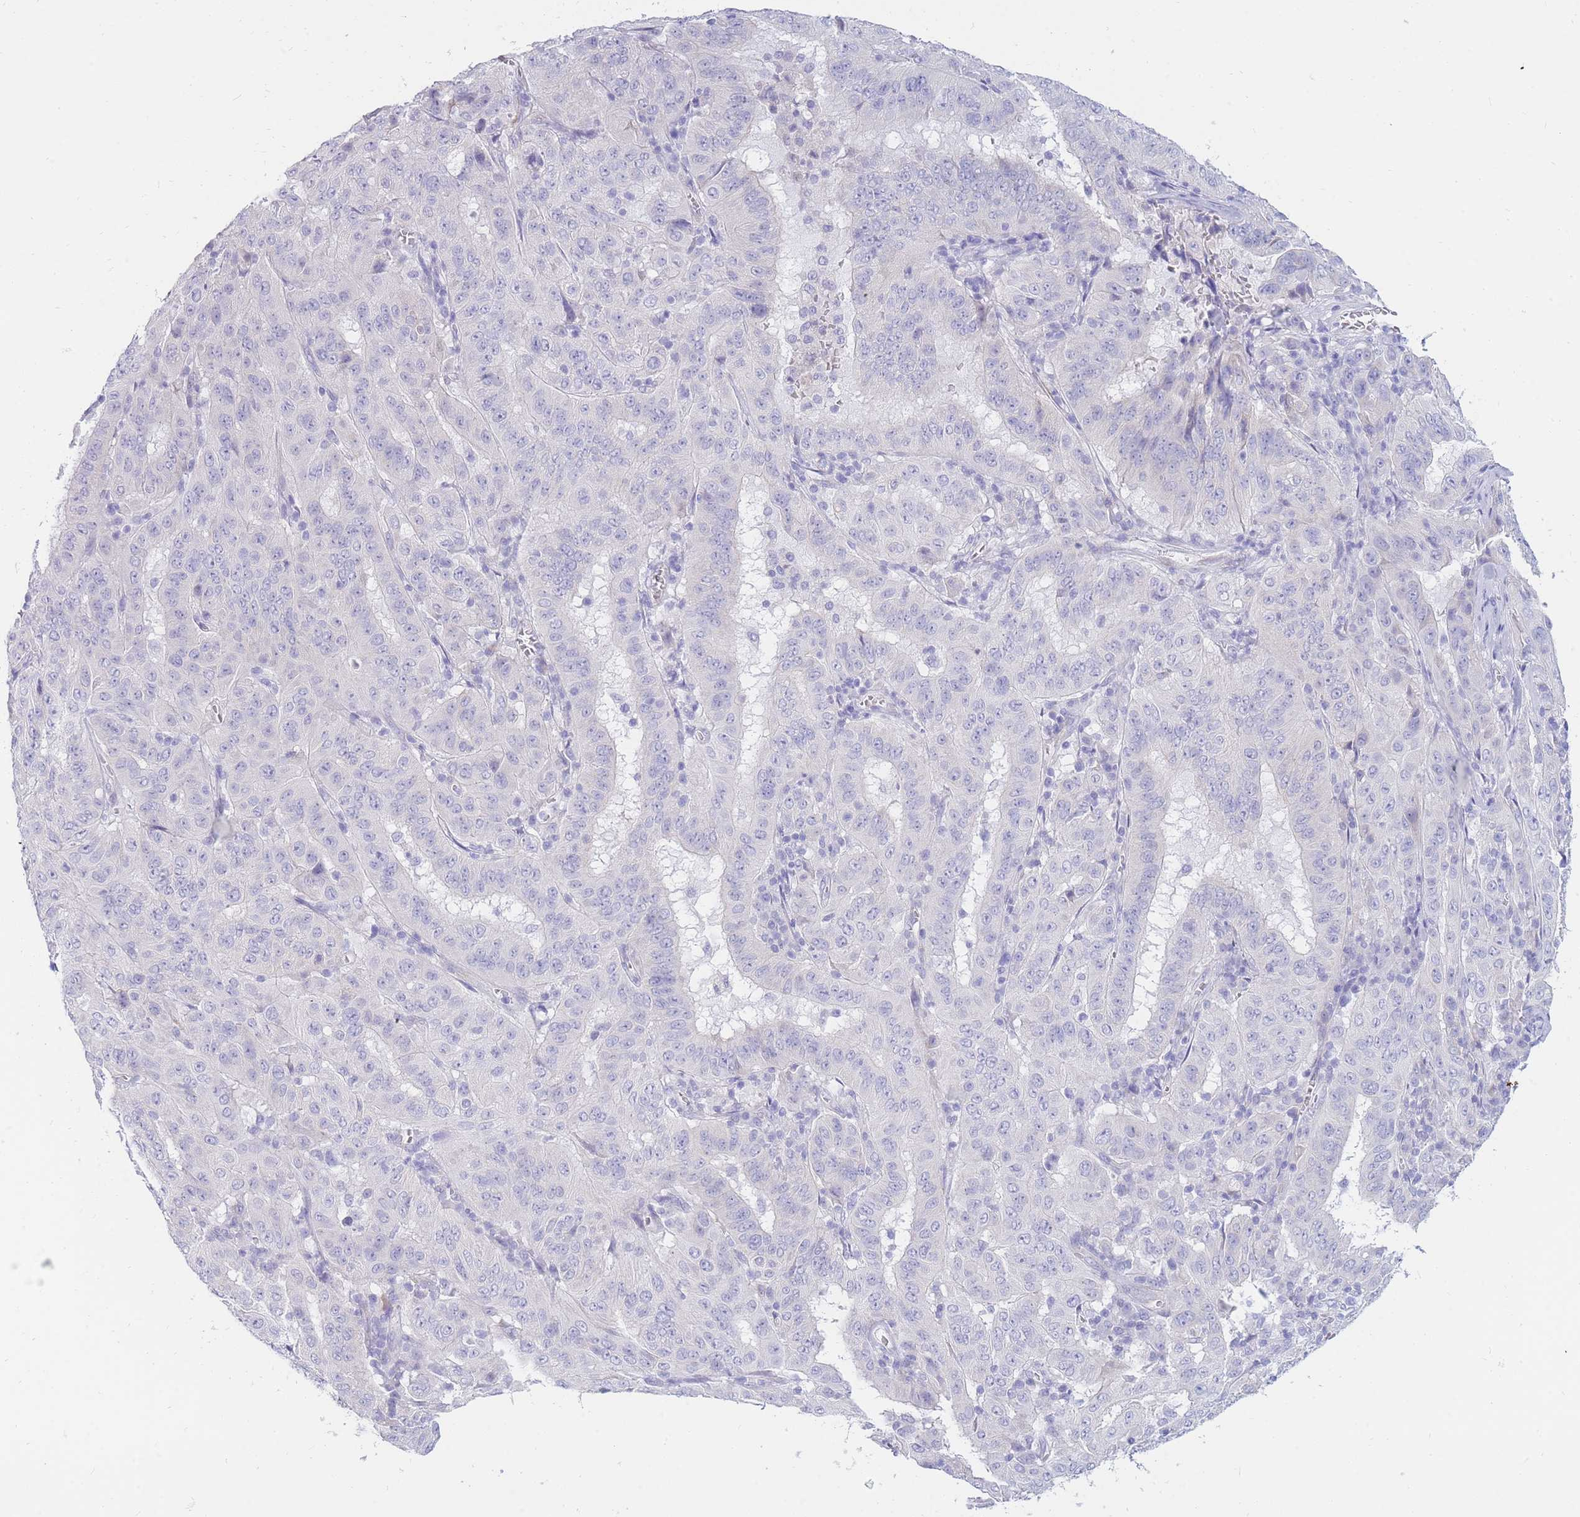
{"staining": {"intensity": "negative", "quantity": "none", "location": "none"}, "tissue": "pancreatic cancer", "cell_type": "Tumor cells", "image_type": "cancer", "snomed": [{"axis": "morphology", "description": "Adenocarcinoma, NOS"}, {"axis": "topography", "description": "Pancreas"}], "caption": "Image shows no protein expression in tumor cells of pancreatic cancer tissue.", "gene": "TPSD1", "patient": {"sex": "male", "age": 63}}